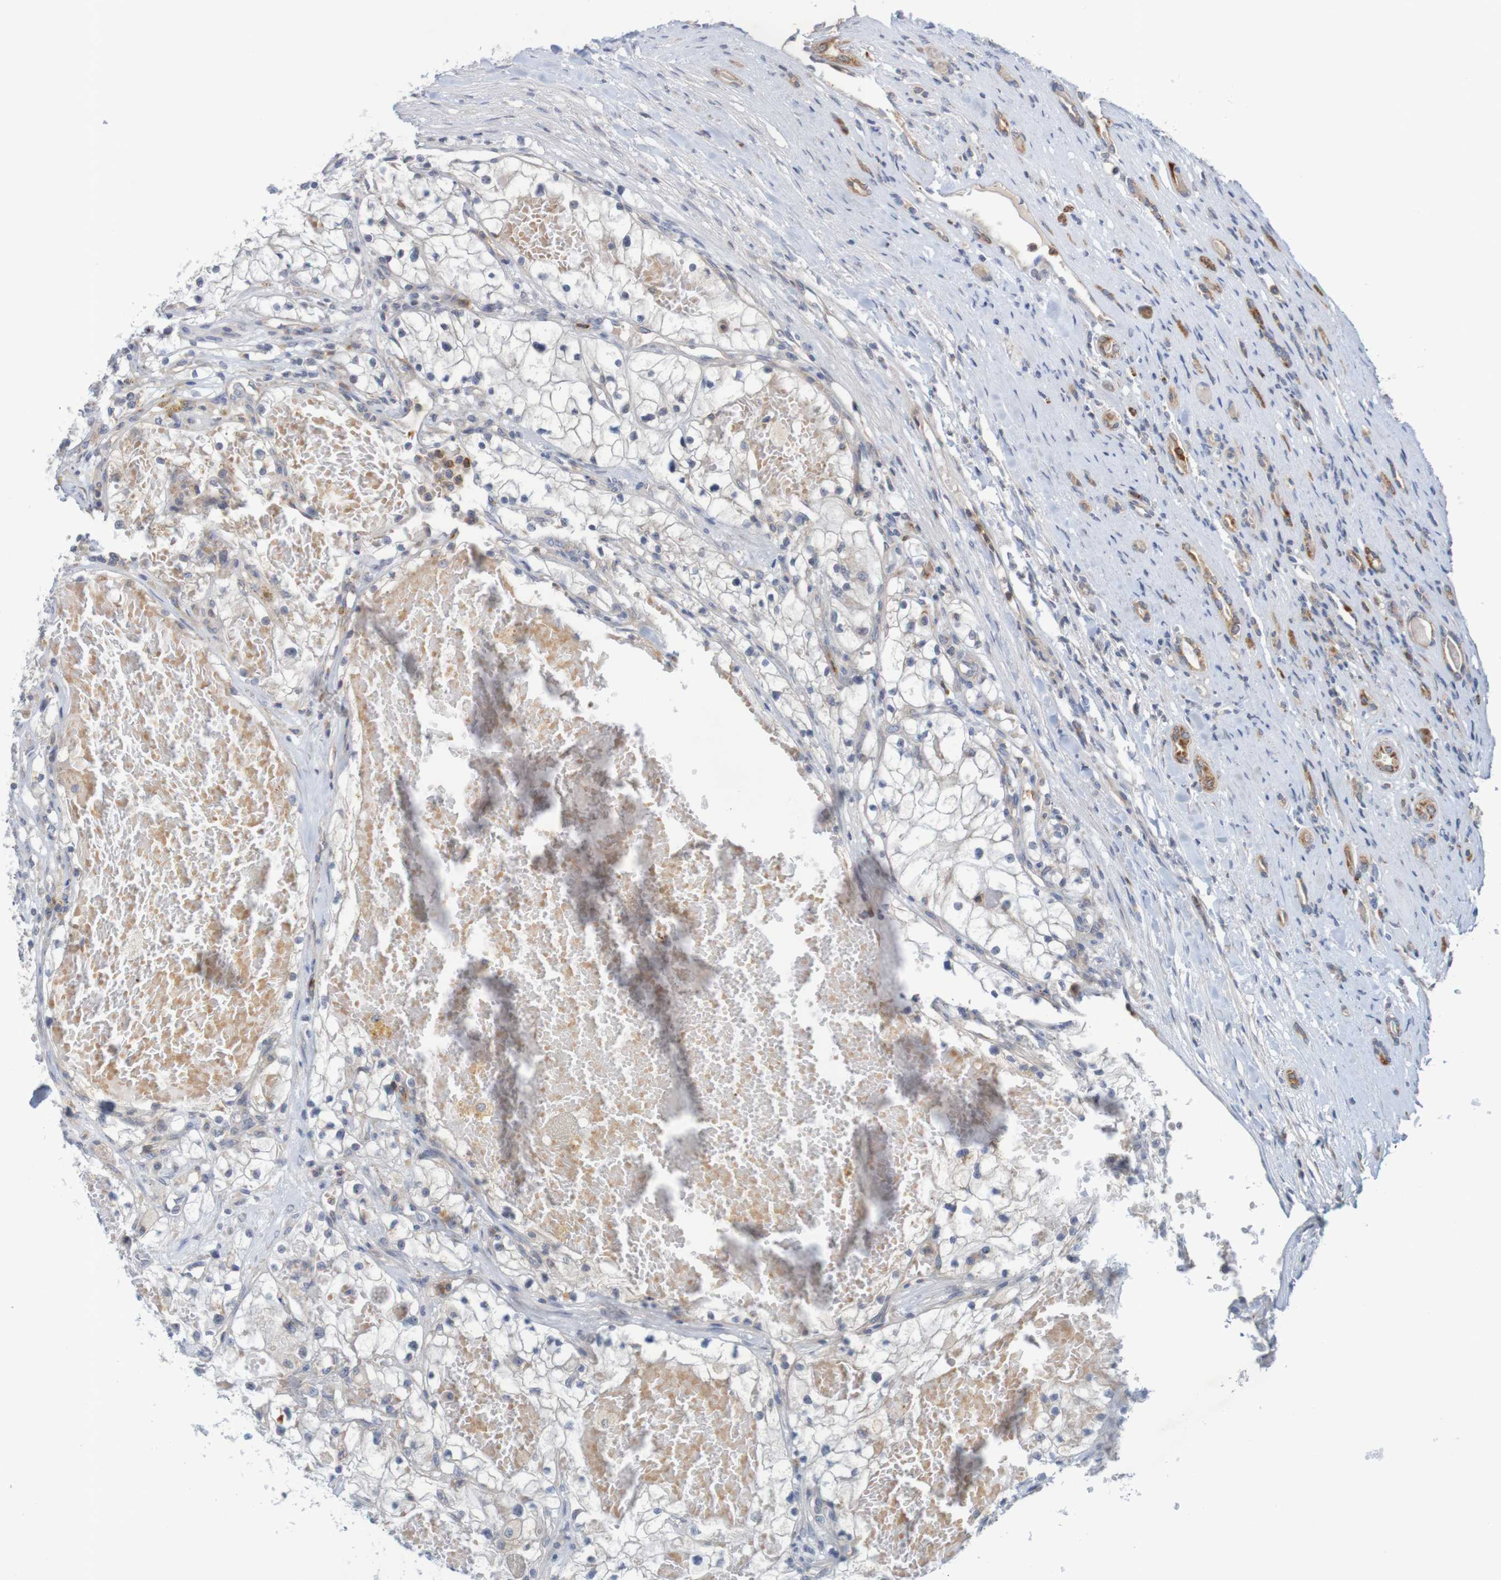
{"staining": {"intensity": "negative", "quantity": "none", "location": "none"}, "tissue": "renal cancer", "cell_type": "Tumor cells", "image_type": "cancer", "snomed": [{"axis": "morphology", "description": "Adenocarcinoma, NOS"}, {"axis": "topography", "description": "Kidney"}], "caption": "Tumor cells show no significant protein positivity in renal adenocarcinoma.", "gene": "NAV2", "patient": {"sex": "male", "age": 68}}